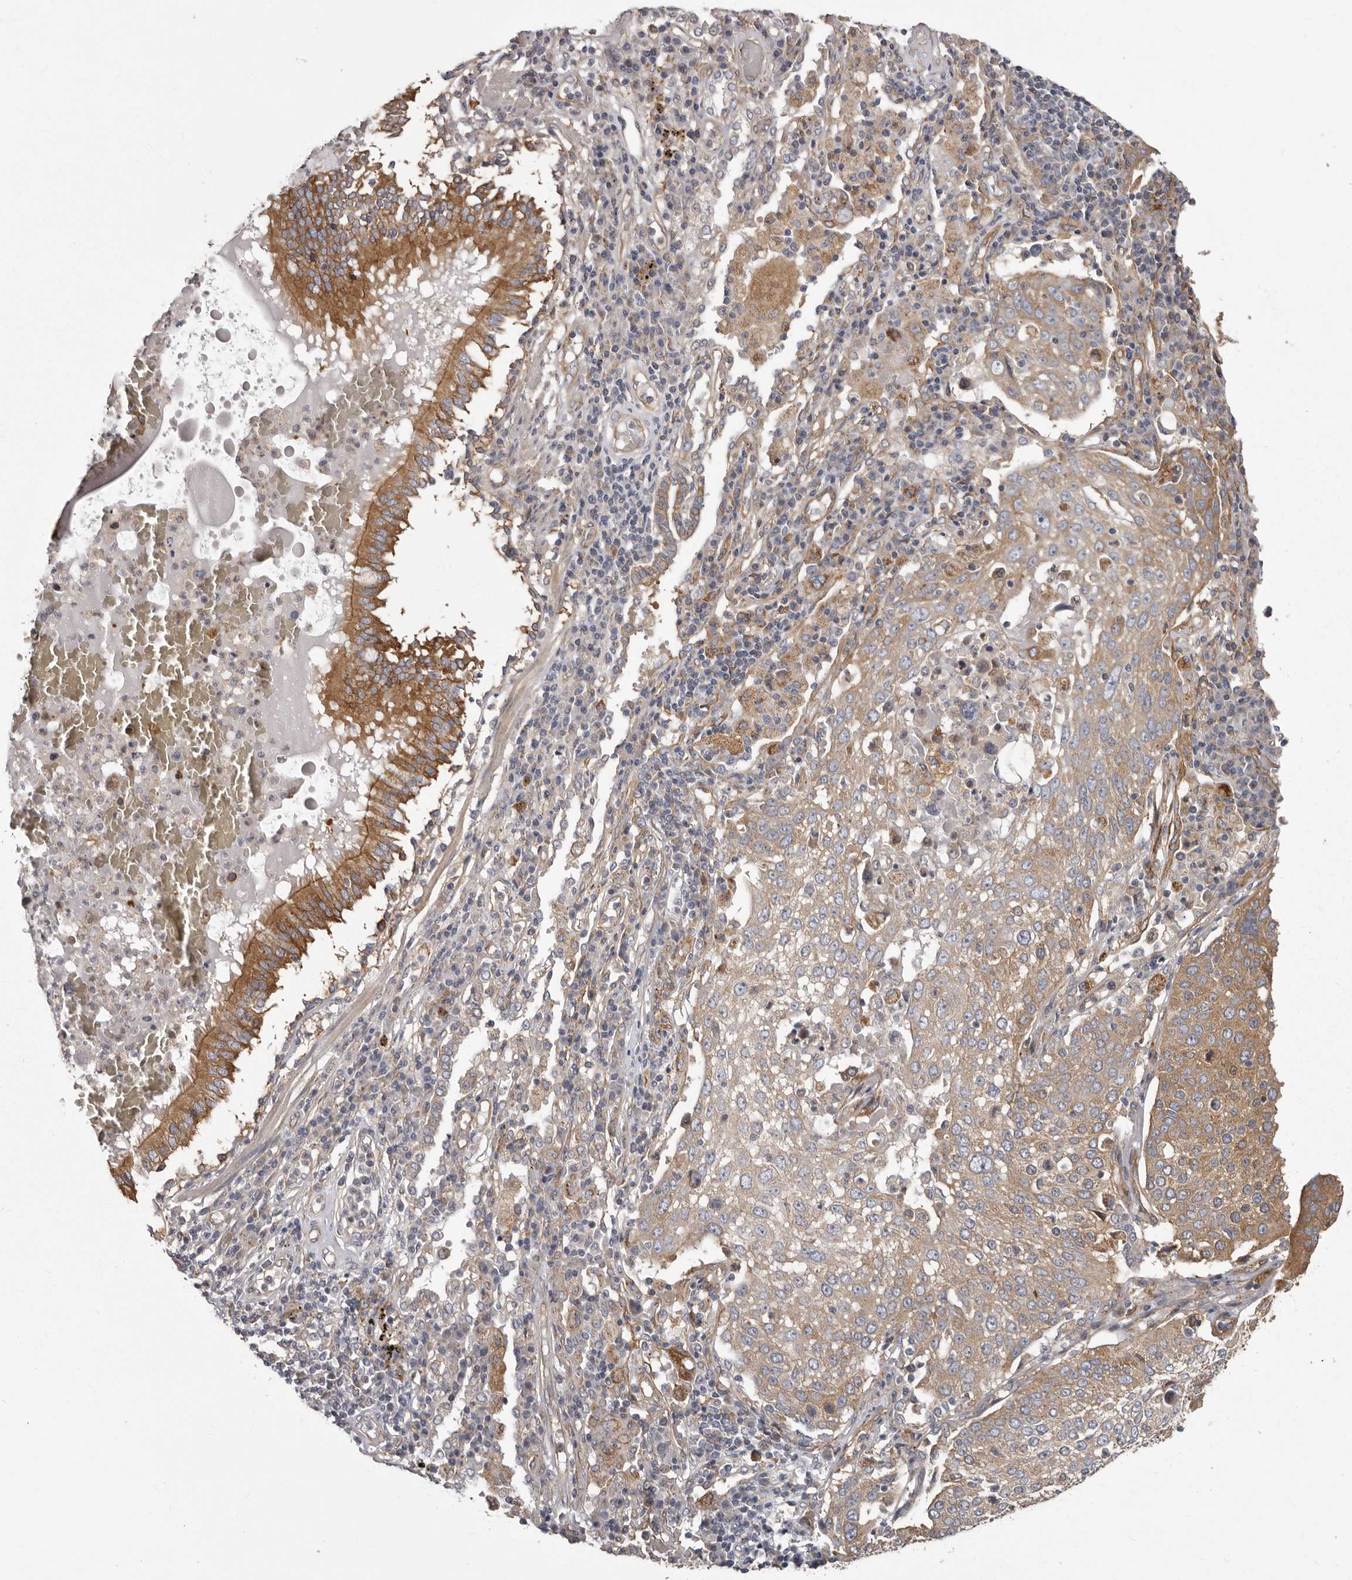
{"staining": {"intensity": "moderate", "quantity": "25%-75%", "location": "cytoplasmic/membranous"}, "tissue": "lung cancer", "cell_type": "Tumor cells", "image_type": "cancer", "snomed": [{"axis": "morphology", "description": "Squamous cell carcinoma, NOS"}, {"axis": "topography", "description": "Lung"}], "caption": "Lung cancer stained with a protein marker demonstrates moderate staining in tumor cells.", "gene": "ENAH", "patient": {"sex": "male", "age": 65}}